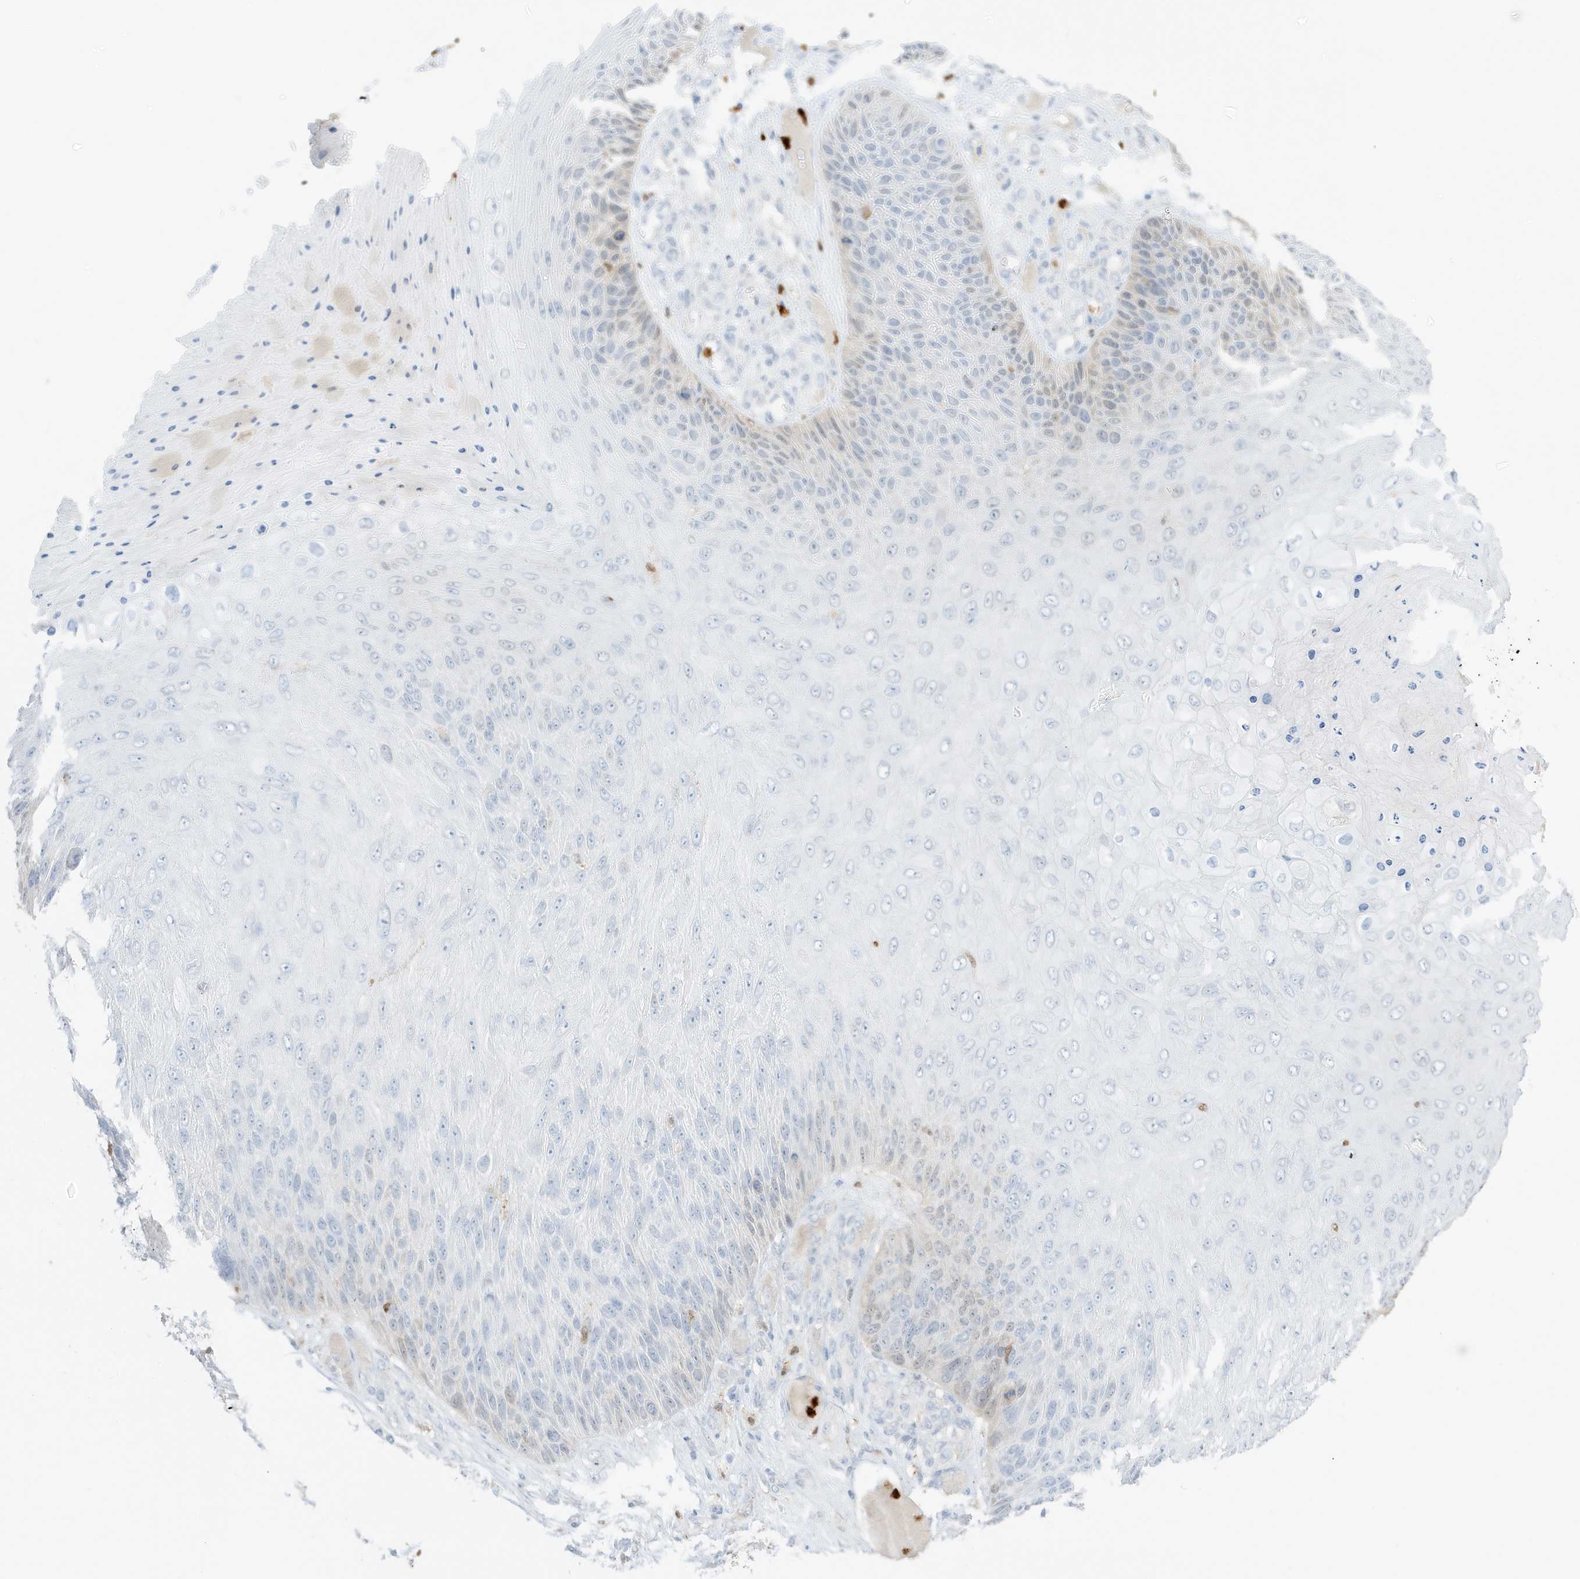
{"staining": {"intensity": "negative", "quantity": "none", "location": "none"}, "tissue": "skin cancer", "cell_type": "Tumor cells", "image_type": "cancer", "snomed": [{"axis": "morphology", "description": "Squamous cell carcinoma, NOS"}, {"axis": "topography", "description": "Skin"}], "caption": "High magnification brightfield microscopy of skin squamous cell carcinoma stained with DAB (brown) and counterstained with hematoxylin (blue): tumor cells show no significant expression.", "gene": "GCA", "patient": {"sex": "female", "age": 88}}